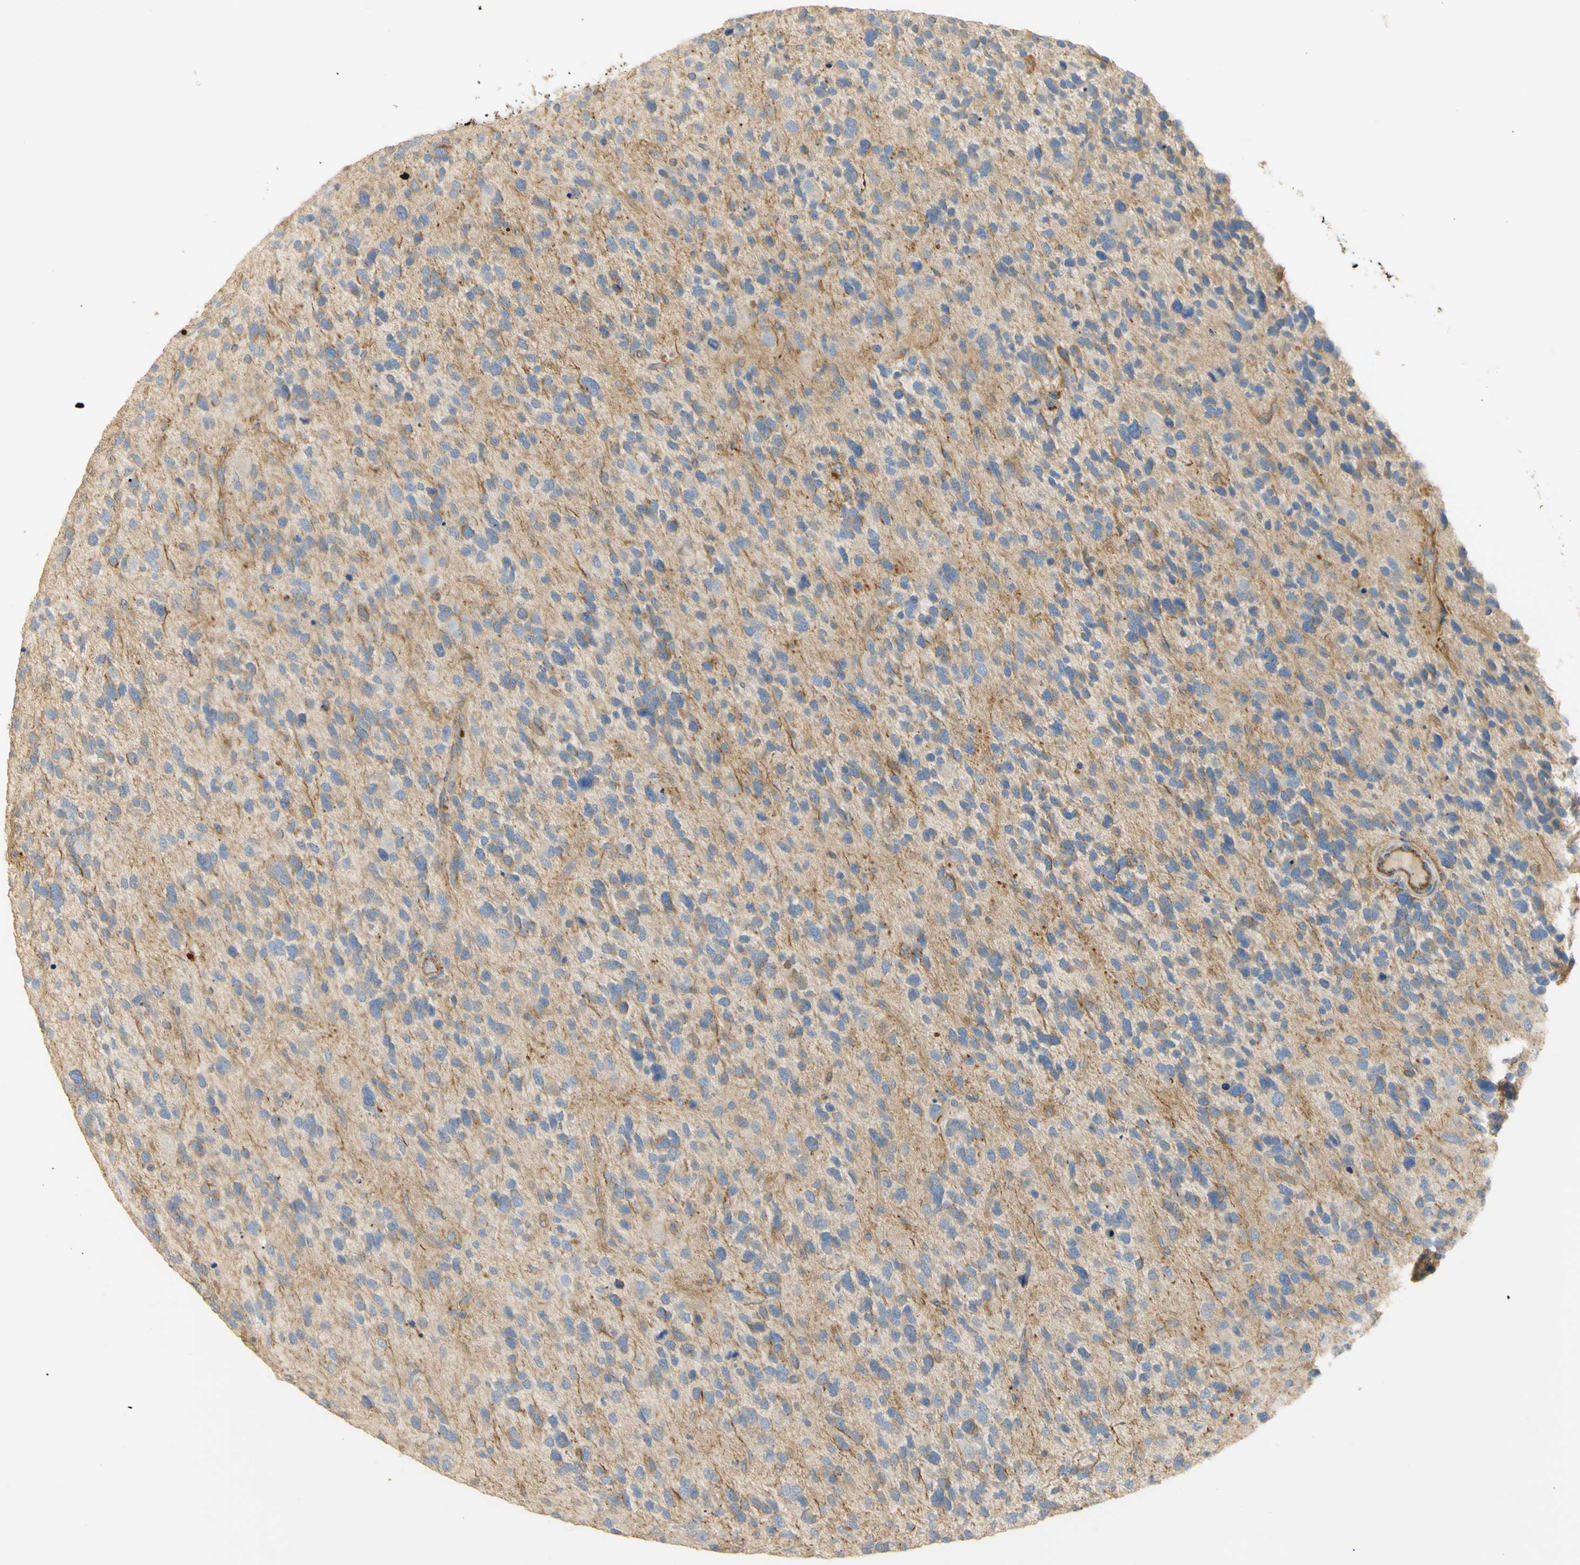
{"staining": {"intensity": "negative", "quantity": "none", "location": "none"}, "tissue": "glioma", "cell_type": "Tumor cells", "image_type": "cancer", "snomed": [{"axis": "morphology", "description": "Glioma, malignant, High grade"}, {"axis": "topography", "description": "Brain"}], "caption": "This is an IHC image of human malignant glioma (high-grade). There is no positivity in tumor cells.", "gene": "KCNE4", "patient": {"sex": "female", "age": 58}}